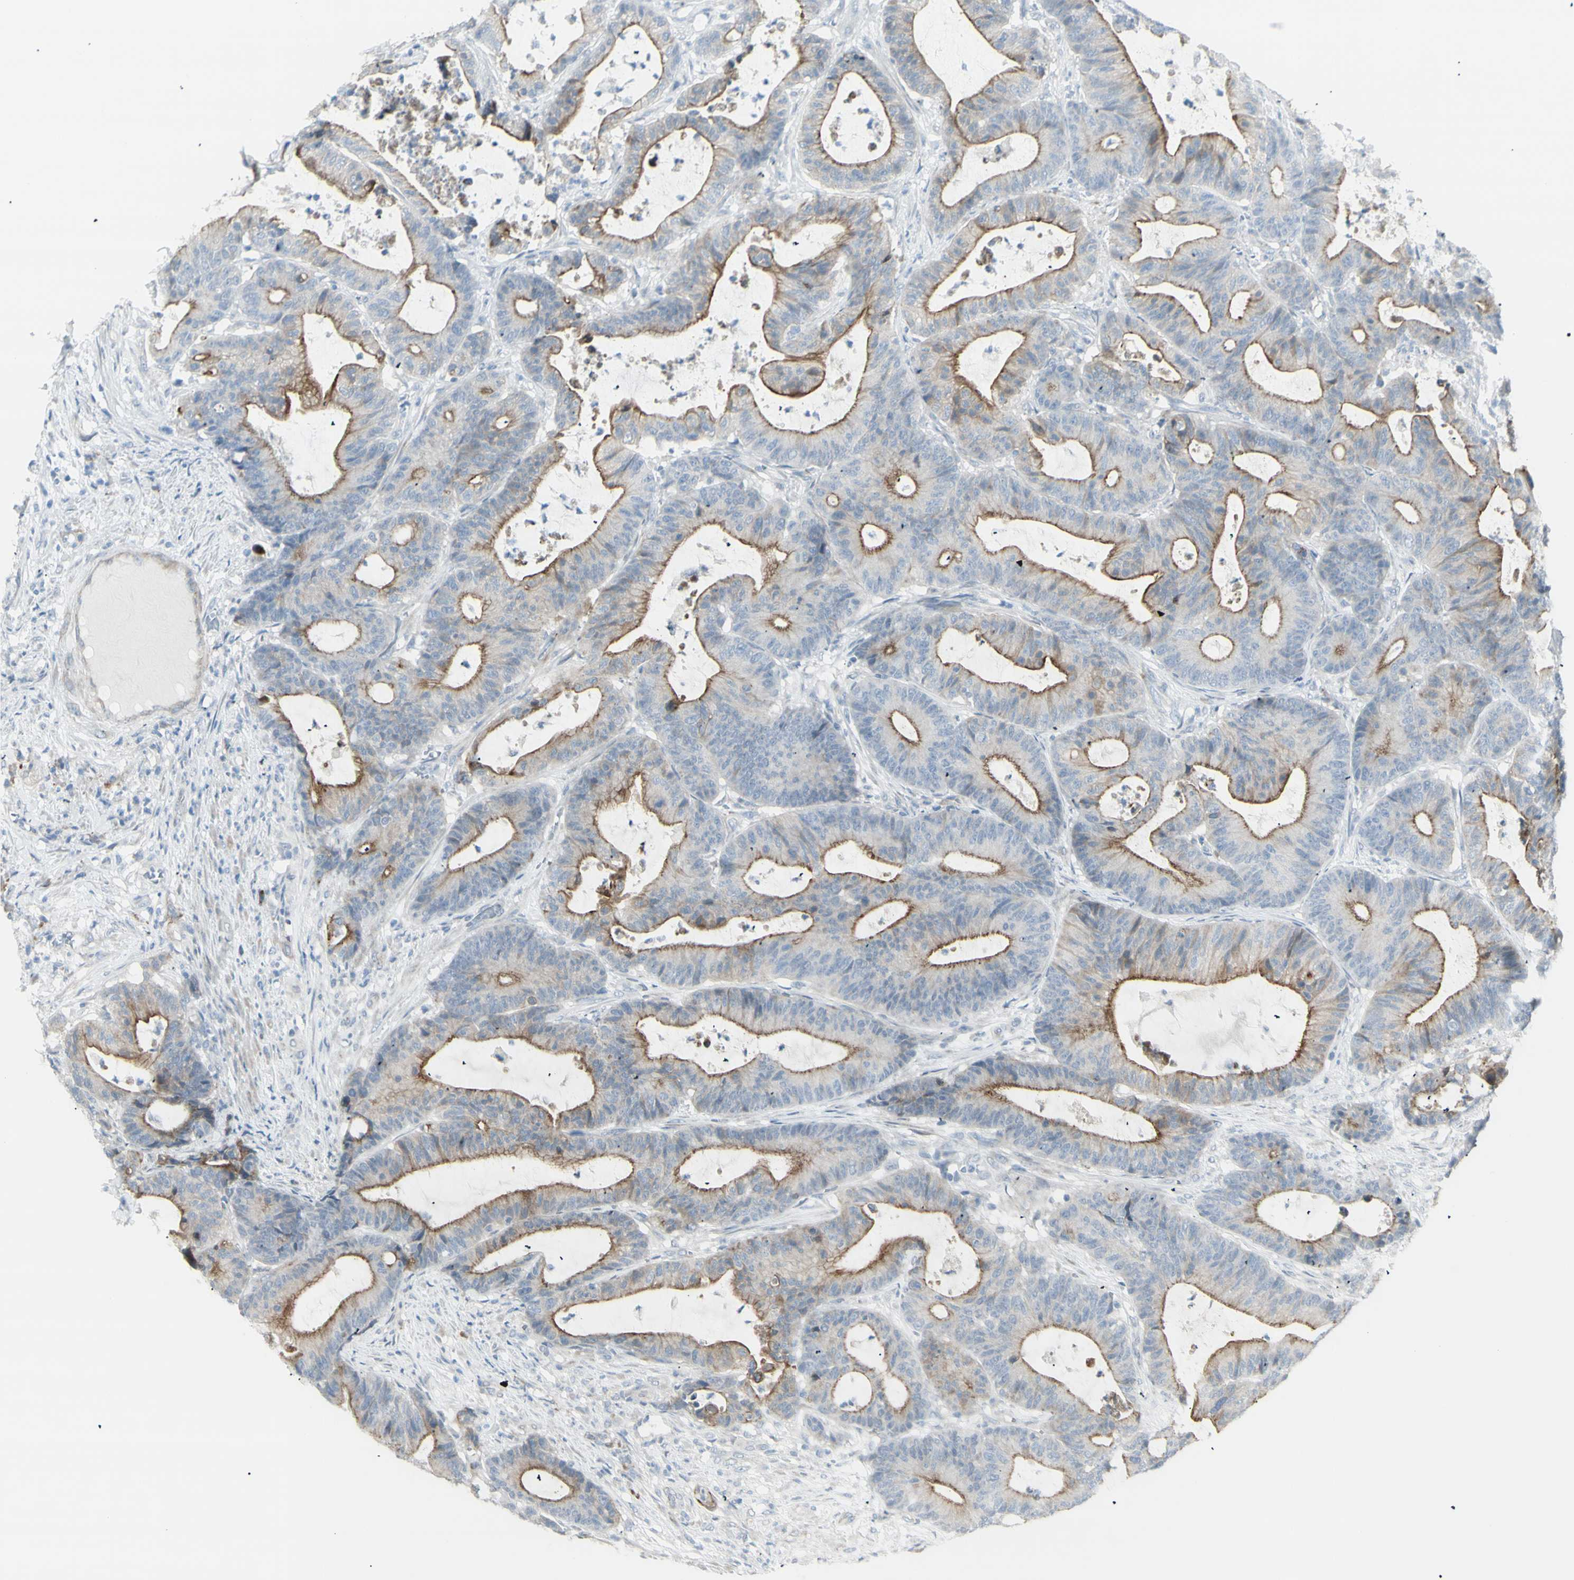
{"staining": {"intensity": "moderate", "quantity": ">75%", "location": "cytoplasmic/membranous"}, "tissue": "colorectal cancer", "cell_type": "Tumor cells", "image_type": "cancer", "snomed": [{"axis": "morphology", "description": "Adenocarcinoma, NOS"}, {"axis": "topography", "description": "Colon"}], "caption": "The photomicrograph exhibits staining of colorectal cancer (adenocarcinoma), revealing moderate cytoplasmic/membranous protein staining (brown color) within tumor cells.", "gene": "NDST4", "patient": {"sex": "female", "age": 84}}